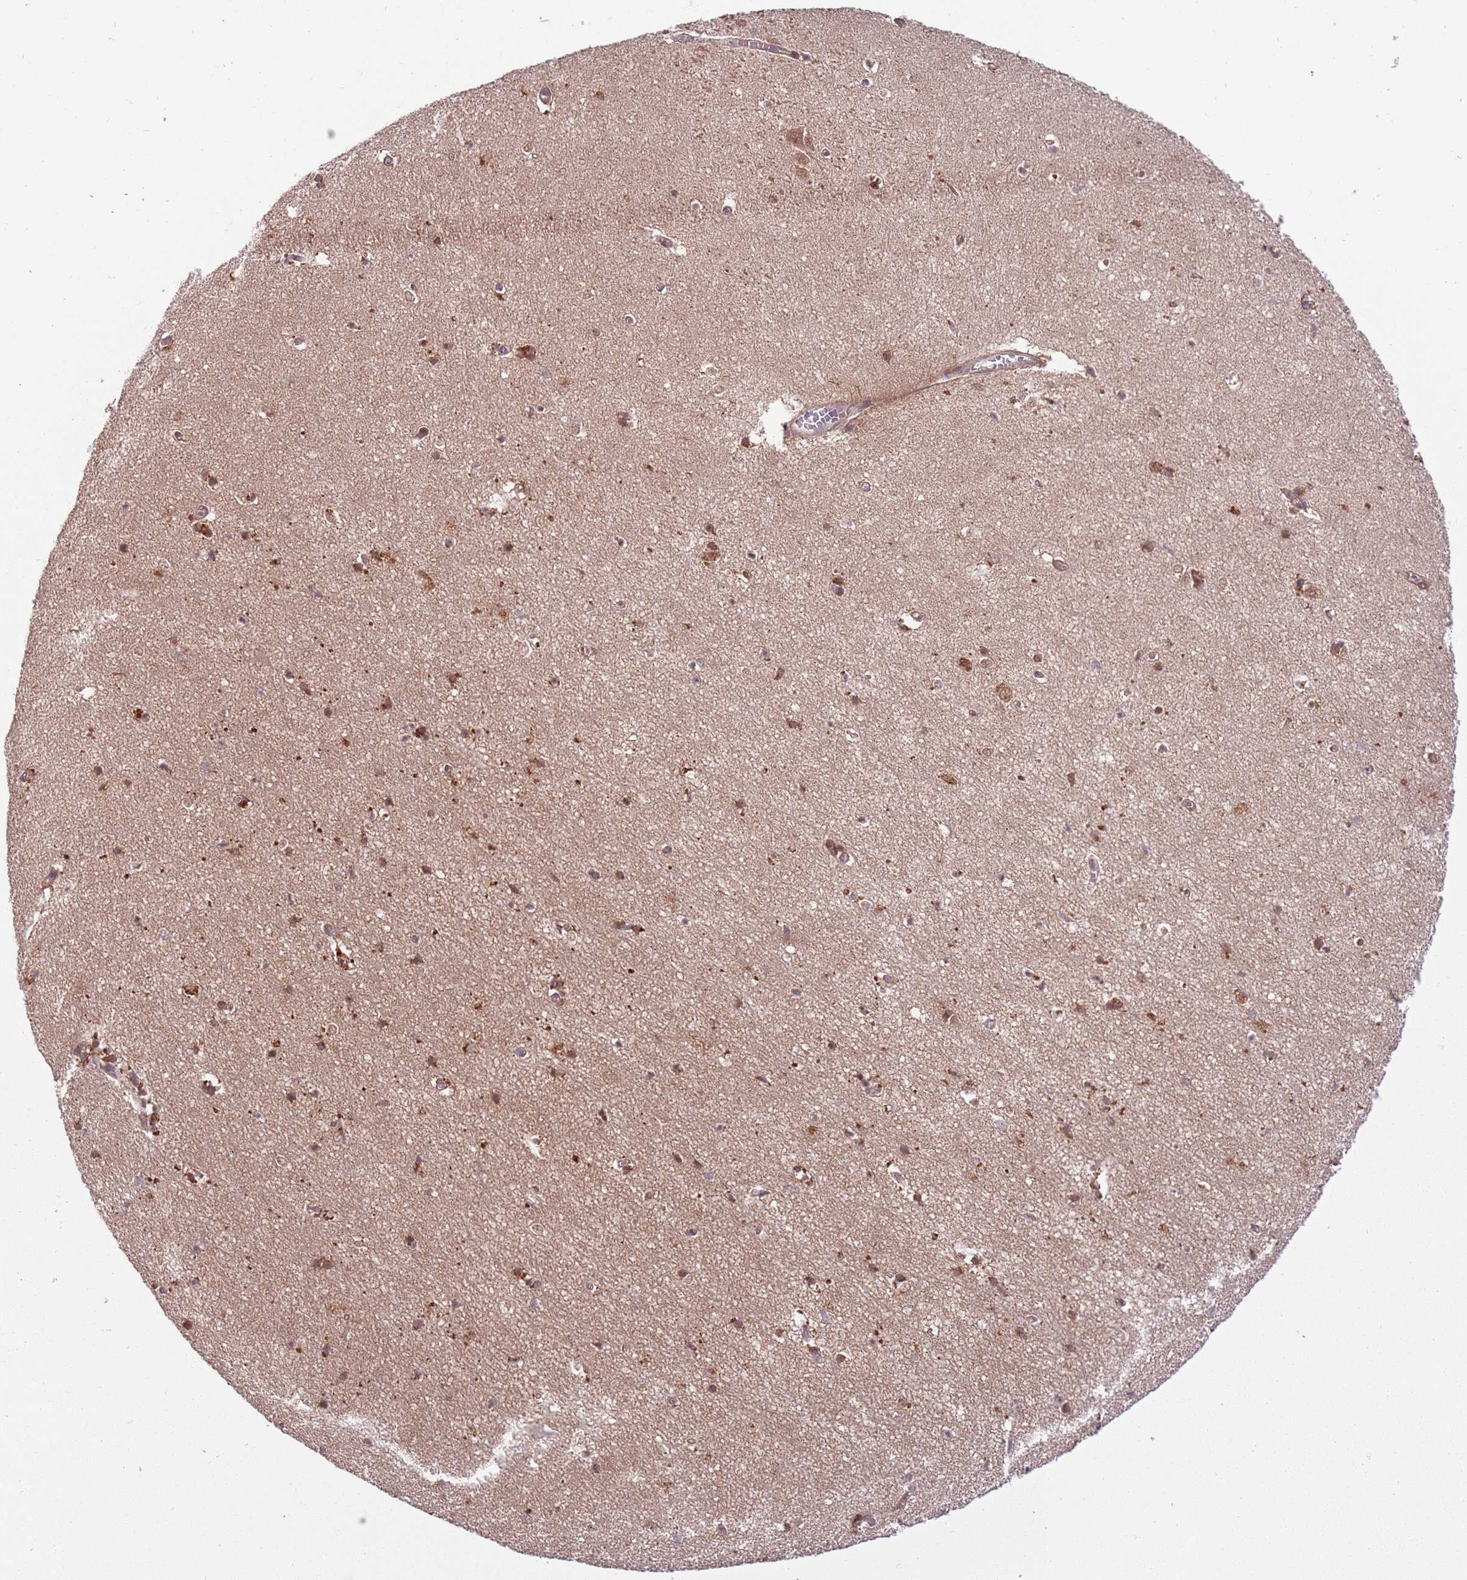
{"staining": {"intensity": "moderate", "quantity": ">75%", "location": "cytoplasmic/membranous"}, "tissue": "hippocampus", "cell_type": "Glial cells", "image_type": "normal", "snomed": [{"axis": "morphology", "description": "Normal tissue, NOS"}, {"axis": "topography", "description": "Hippocampus"}], "caption": "An image of hippocampus stained for a protein demonstrates moderate cytoplasmic/membranous brown staining in glial cells. The protein is stained brown, and the nuclei are stained in blue (DAB (3,3'-diaminobenzidine) IHC with brightfield microscopy, high magnification).", "gene": "ADAMTS3", "patient": {"sex": "female", "age": 64}}